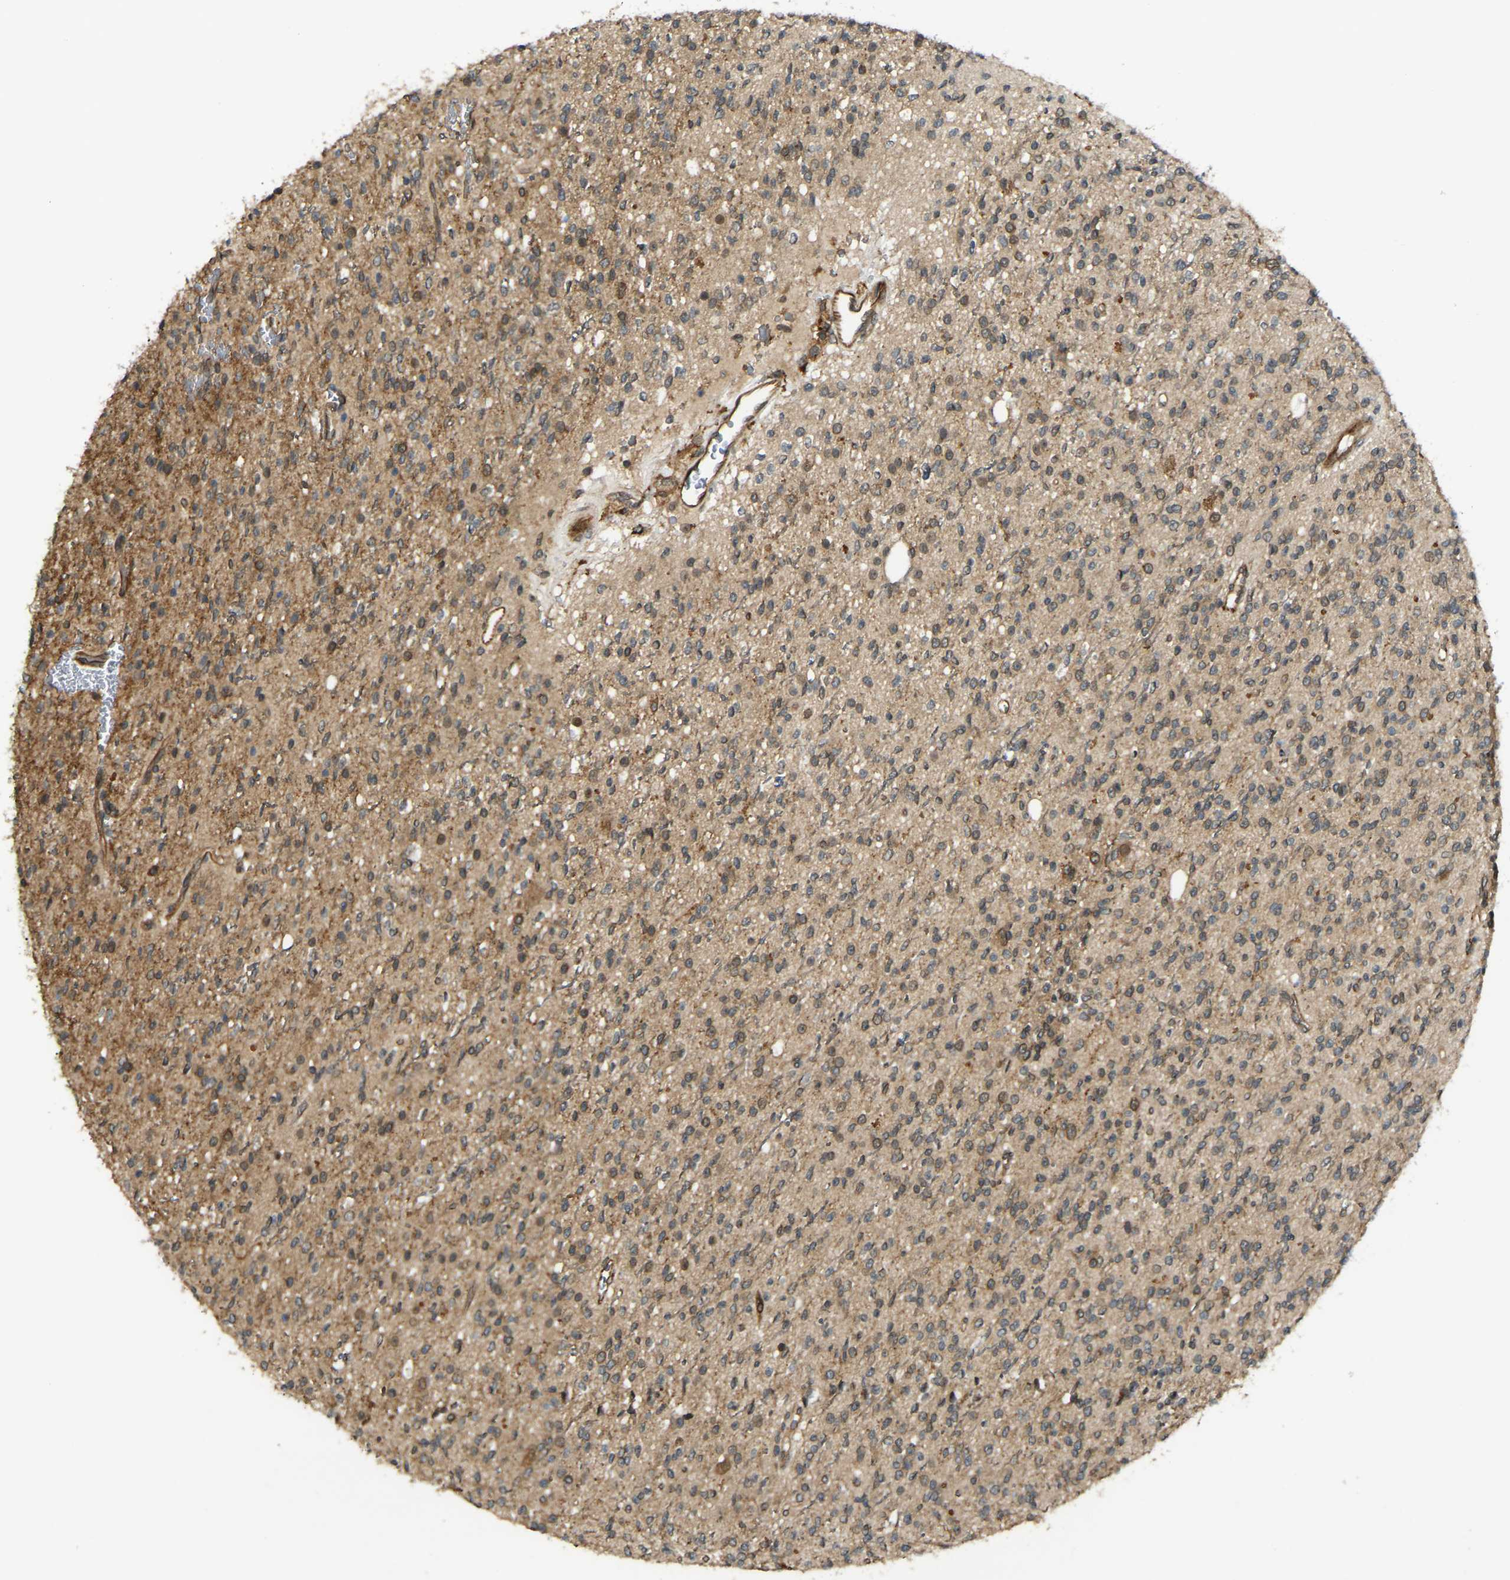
{"staining": {"intensity": "moderate", "quantity": ">75%", "location": "cytoplasmic/membranous,nuclear"}, "tissue": "glioma", "cell_type": "Tumor cells", "image_type": "cancer", "snomed": [{"axis": "morphology", "description": "Glioma, malignant, High grade"}, {"axis": "topography", "description": "Brain"}], "caption": "A high-resolution histopathology image shows immunohistochemistry (IHC) staining of glioma, which shows moderate cytoplasmic/membranous and nuclear expression in about >75% of tumor cells. The staining was performed using DAB (3,3'-diaminobenzidine), with brown indicating positive protein expression. Nuclei are stained blue with hematoxylin.", "gene": "KIAA1549", "patient": {"sex": "male", "age": 34}}